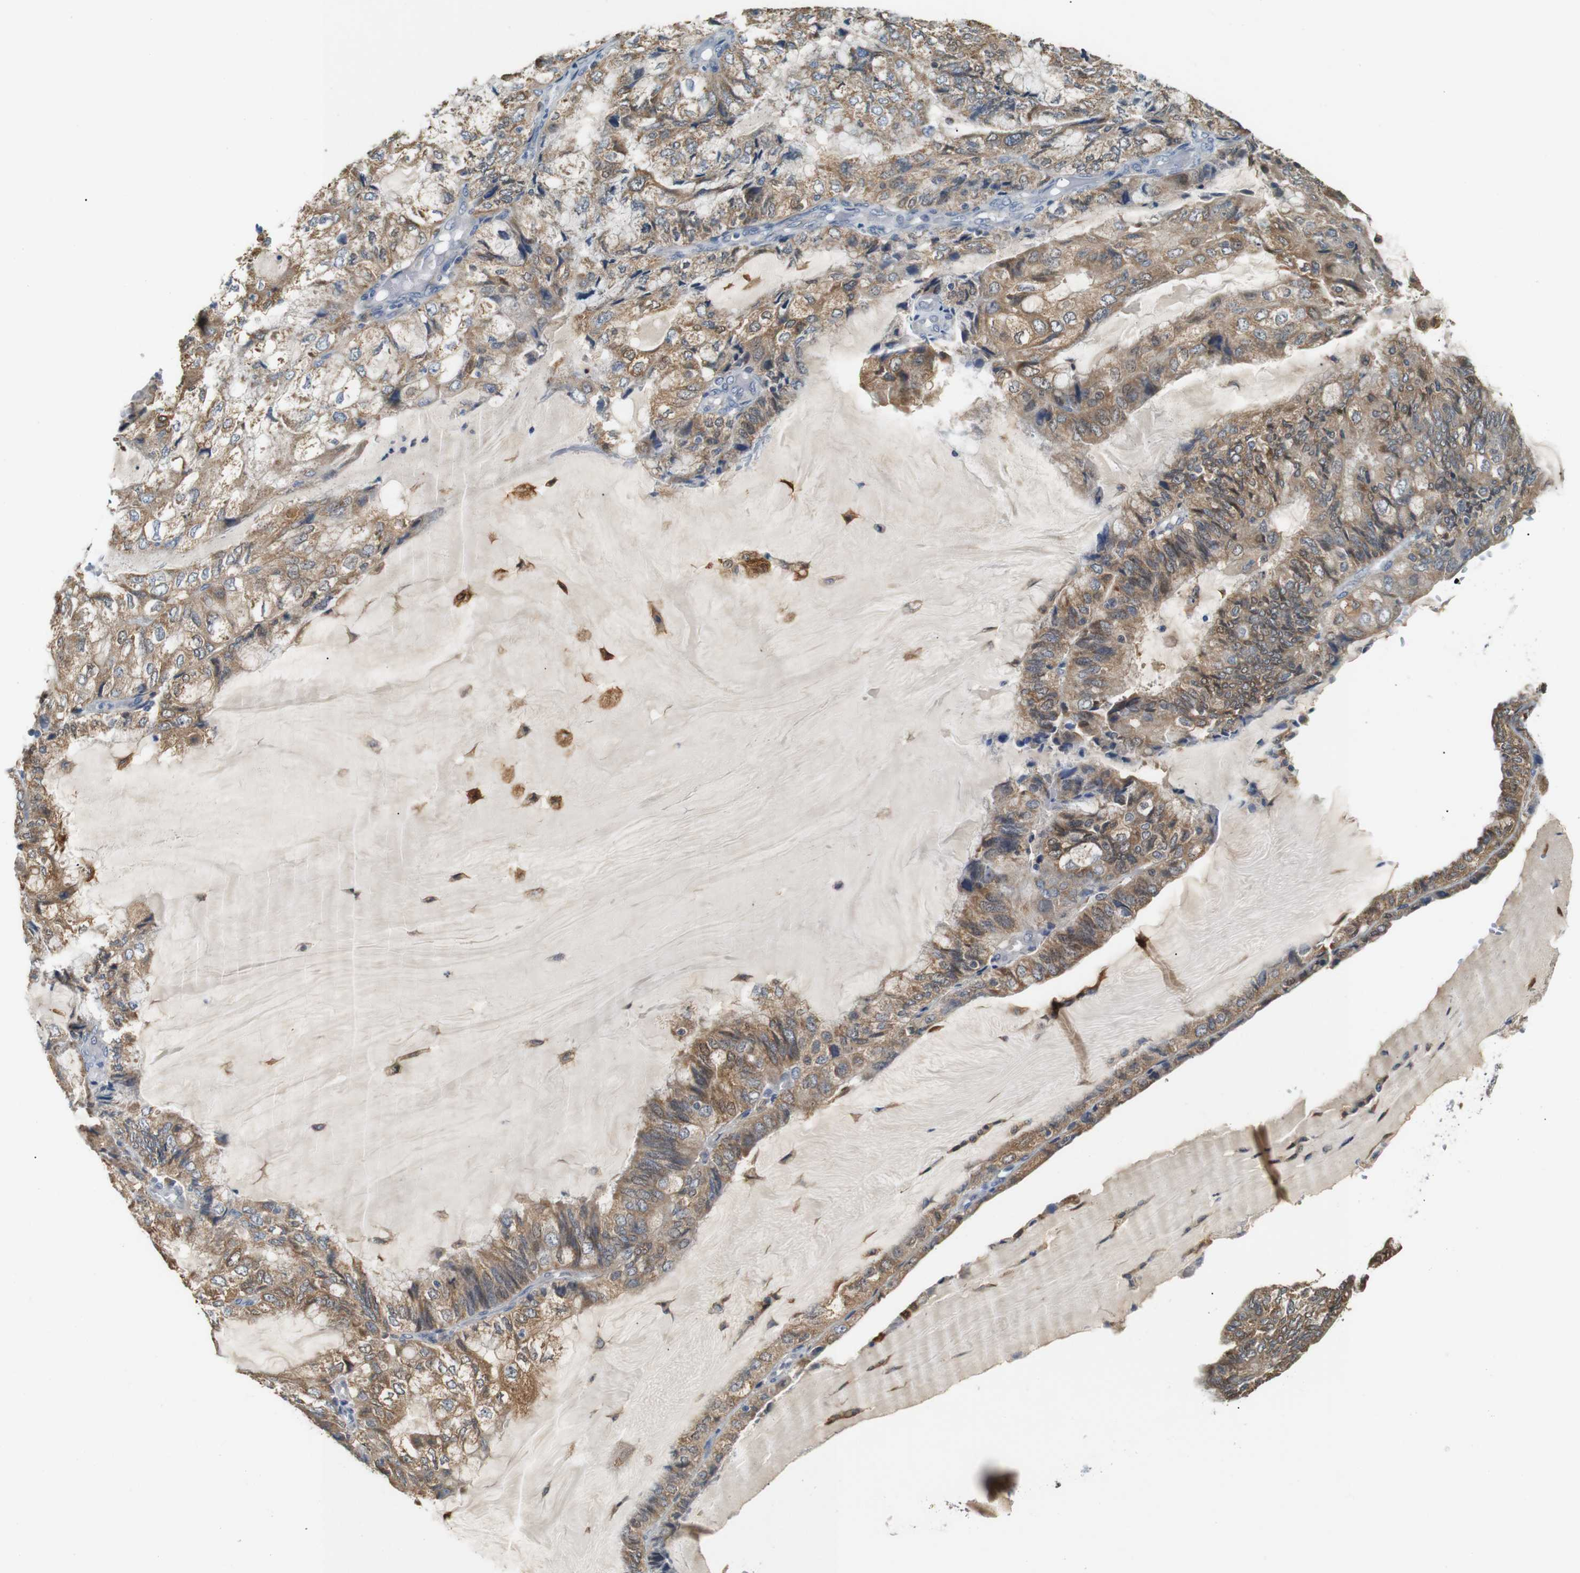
{"staining": {"intensity": "moderate", "quantity": ">75%", "location": "cytoplasmic/membranous"}, "tissue": "endometrial cancer", "cell_type": "Tumor cells", "image_type": "cancer", "snomed": [{"axis": "morphology", "description": "Adenocarcinoma, NOS"}, {"axis": "topography", "description": "Endometrium"}], "caption": "Immunohistochemistry (DAB (3,3'-diaminobenzidine)) staining of endometrial adenocarcinoma displays moderate cytoplasmic/membranous protein expression in approximately >75% of tumor cells.", "gene": "NEBL", "patient": {"sex": "female", "age": 81}}